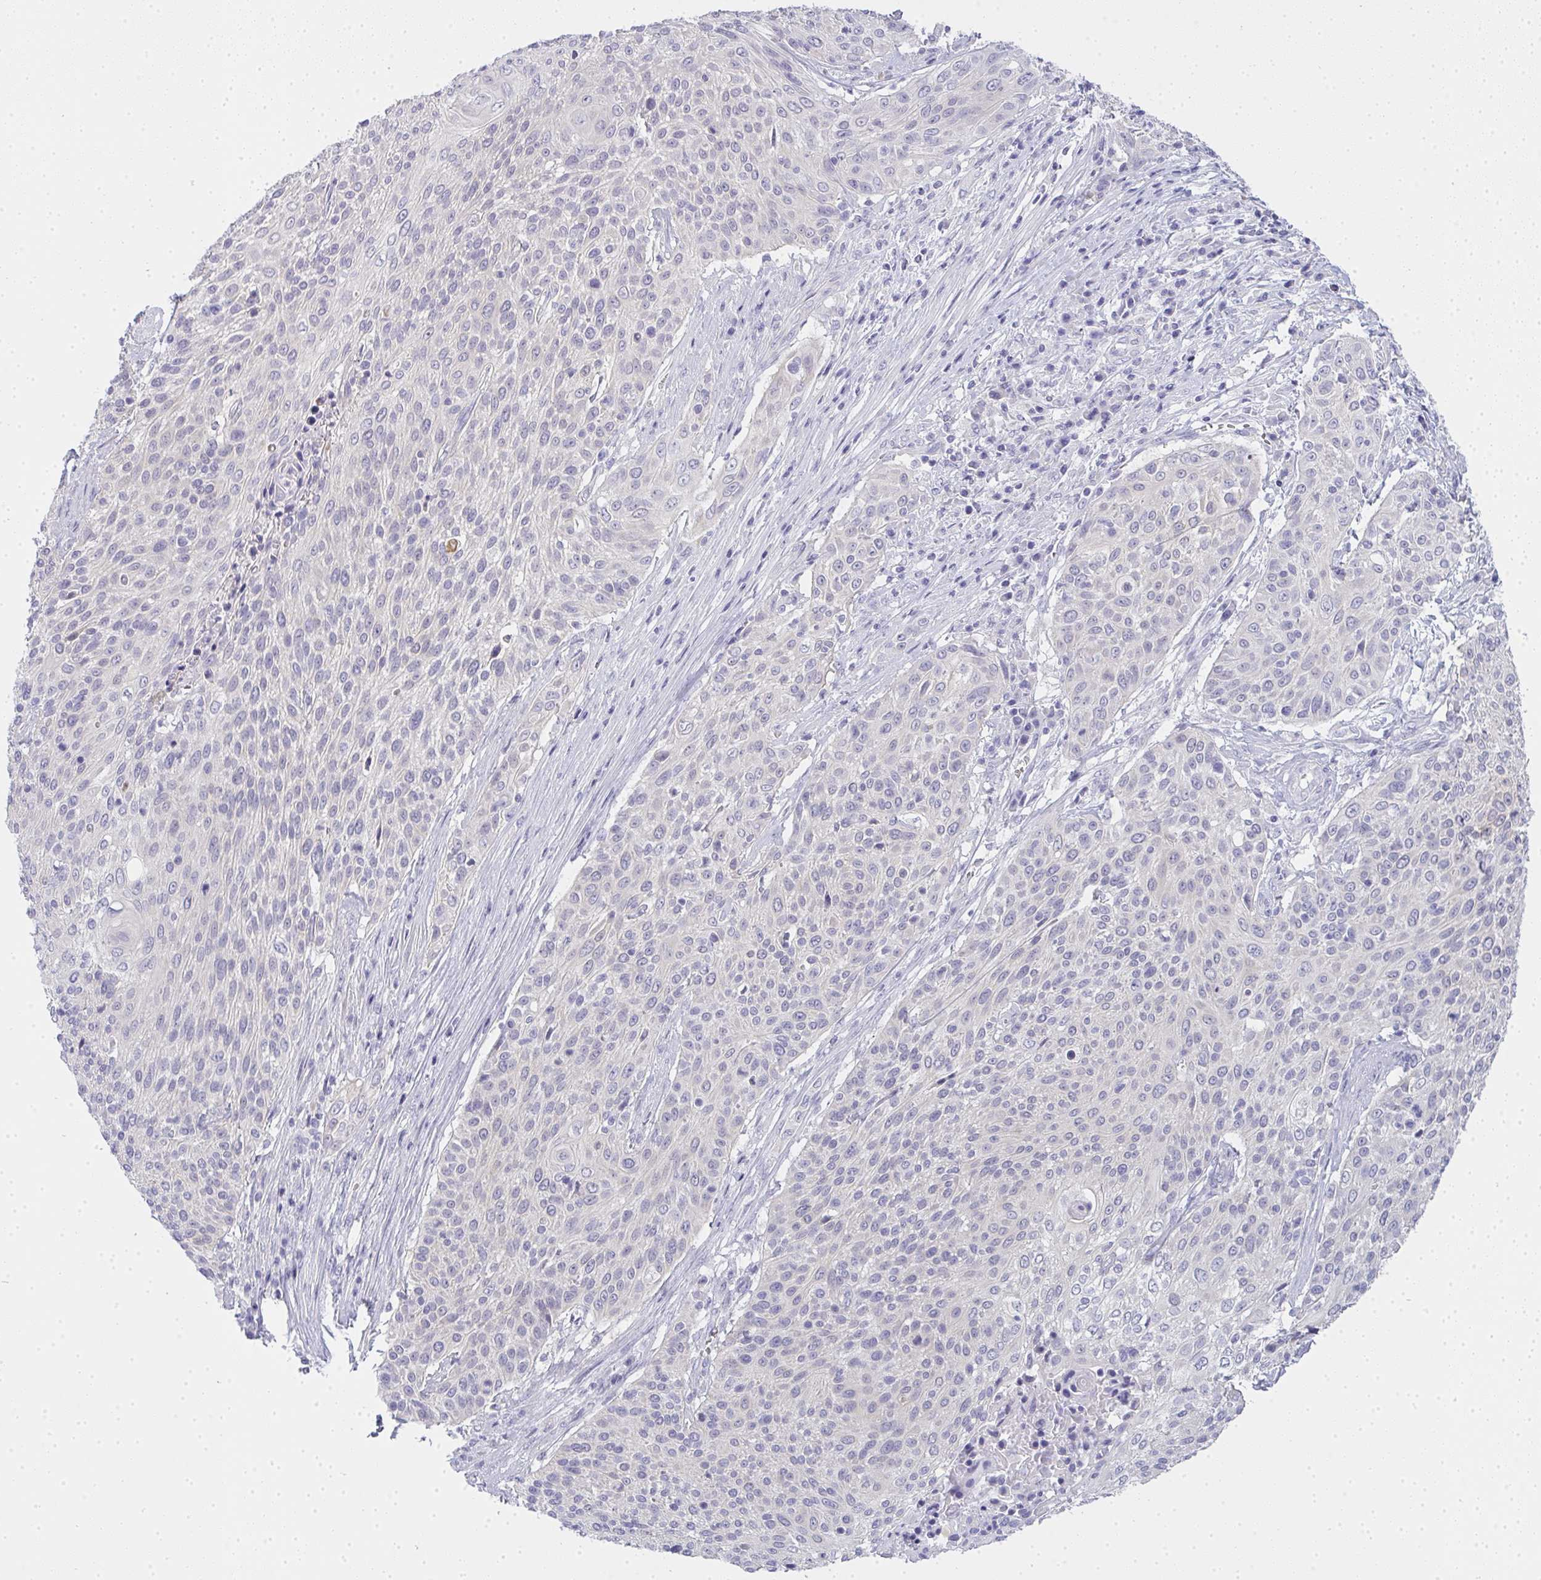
{"staining": {"intensity": "negative", "quantity": "none", "location": "none"}, "tissue": "cervical cancer", "cell_type": "Tumor cells", "image_type": "cancer", "snomed": [{"axis": "morphology", "description": "Squamous cell carcinoma, NOS"}, {"axis": "topography", "description": "Cervix"}], "caption": "This image is of squamous cell carcinoma (cervical) stained with IHC to label a protein in brown with the nuclei are counter-stained blue. There is no expression in tumor cells.", "gene": "GSDMB", "patient": {"sex": "female", "age": 31}}